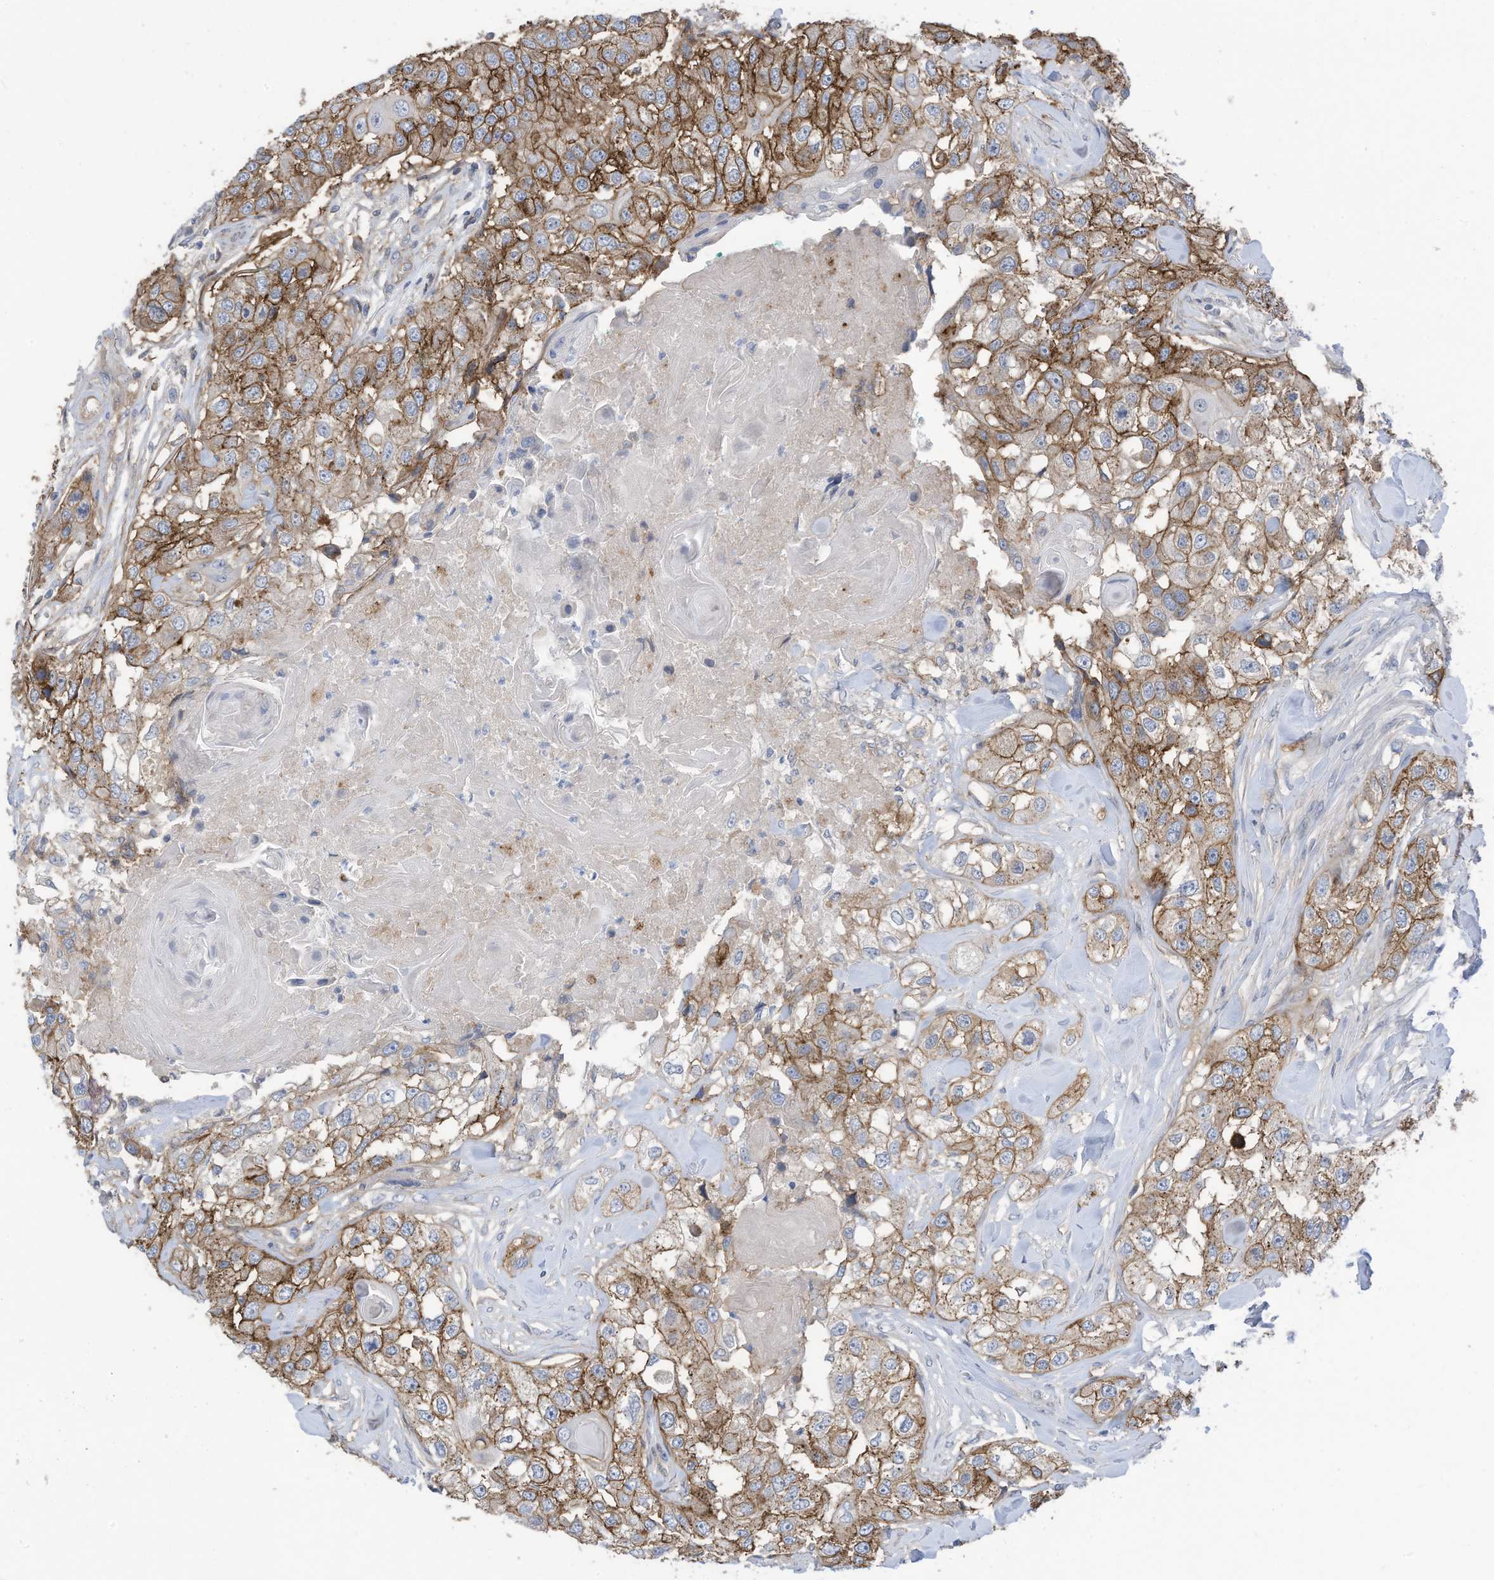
{"staining": {"intensity": "moderate", "quantity": ">75%", "location": "cytoplasmic/membranous"}, "tissue": "head and neck cancer", "cell_type": "Tumor cells", "image_type": "cancer", "snomed": [{"axis": "morphology", "description": "Normal tissue, NOS"}, {"axis": "morphology", "description": "Squamous cell carcinoma, NOS"}, {"axis": "topography", "description": "Skeletal muscle"}, {"axis": "topography", "description": "Head-Neck"}], "caption": "Protein staining by IHC reveals moderate cytoplasmic/membranous expression in about >75% of tumor cells in head and neck cancer. (DAB (3,3'-diaminobenzidine) IHC with brightfield microscopy, high magnification).", "gene": "SLC1A5", "patient": {"sex": "male", "age": 51}}